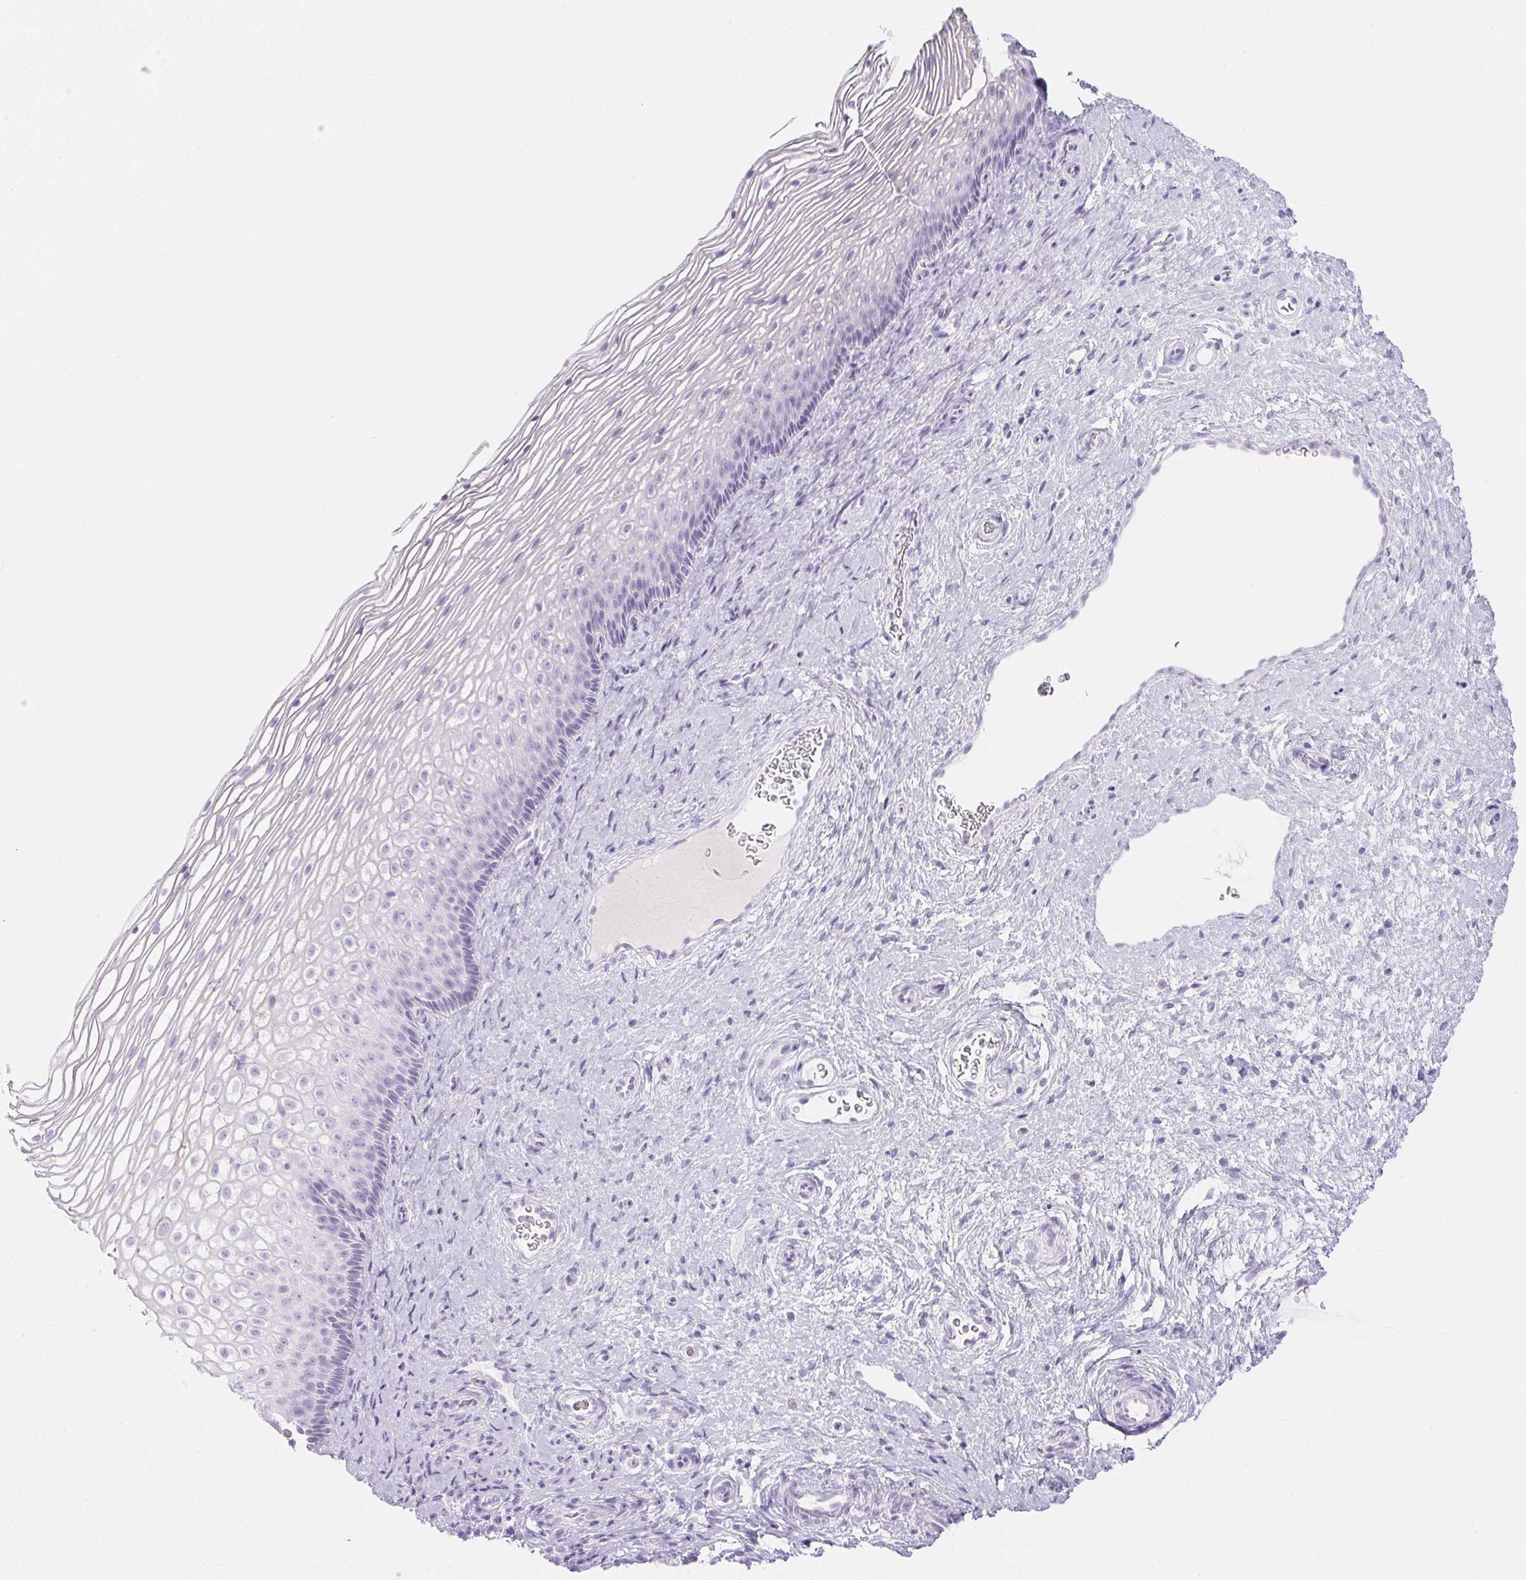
{"staining": {"intensity": "negative", "quantity": "none", "location": "none"}, "tissue": "cervix", "cell_type": "Glandular cells", "image_type": "normal", "snomed": [{"axis": "morphology", "description": "Normal tissue, NOS"}, {"axis": "topography", "description": "Cervix"}], "caption": "Cervix stained for a protein using IHC shows no positivity glandular cells.", "gene": "PI3", "patient": {"sex": "female", "age": 34}}